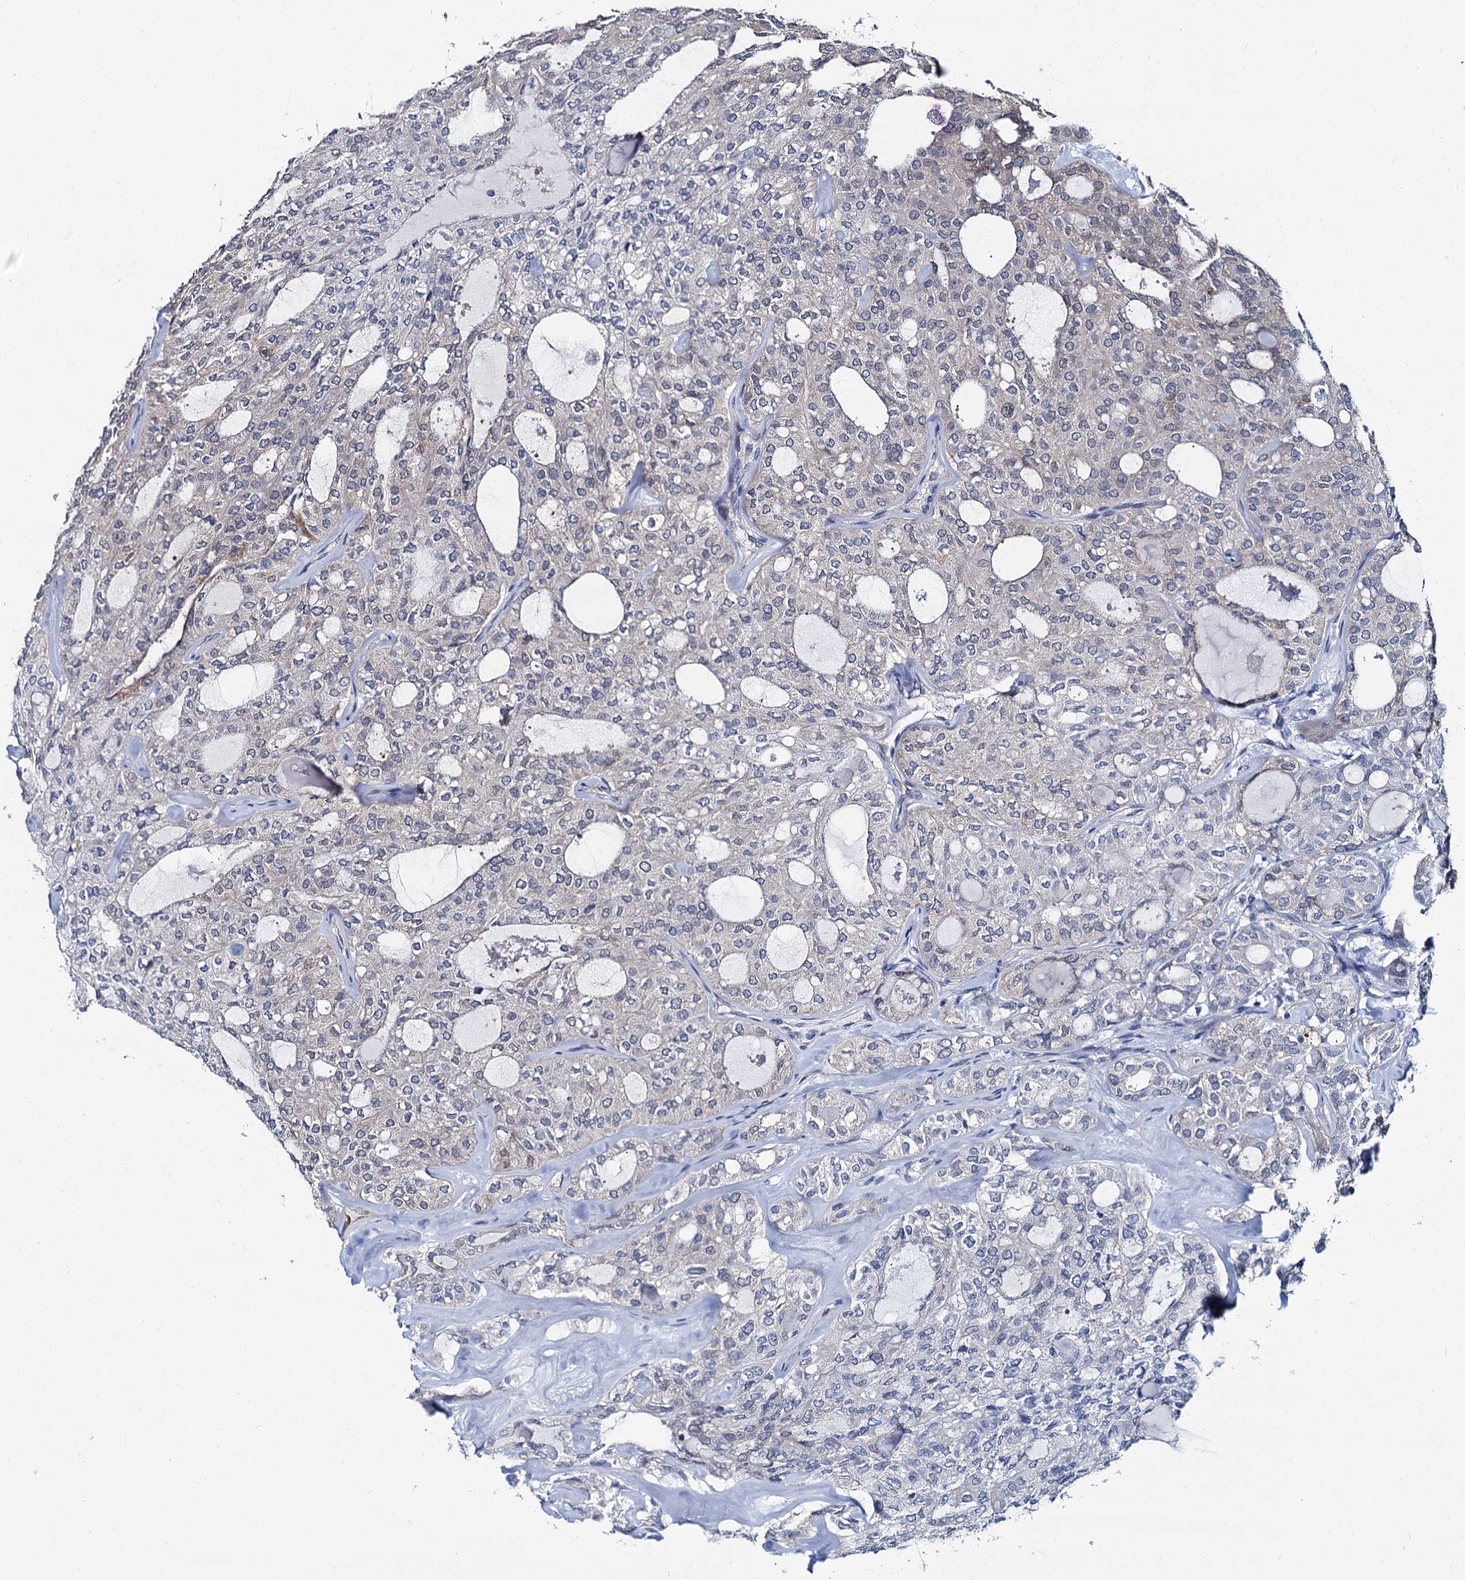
{"staining": {"intensity": "negative", "quantity": "none", "location": "none"}, "tissue": "thyroid cancer", "cell_type": "Tumor cells", "image_type": "cancer", "snomed": [{"axis": "morphology", "description": "Follicular adenoma carcinoma, NOS"}, {"axis": "topography", "description": "Thyroid gland"}], "caption": "Thyroid follicular adenoma carcinoma was stained to show a protein in brown. There is no significant positivity in tumor cells.", "gene": "MIOX", "patient": {"sex": "male", "age": 75}}